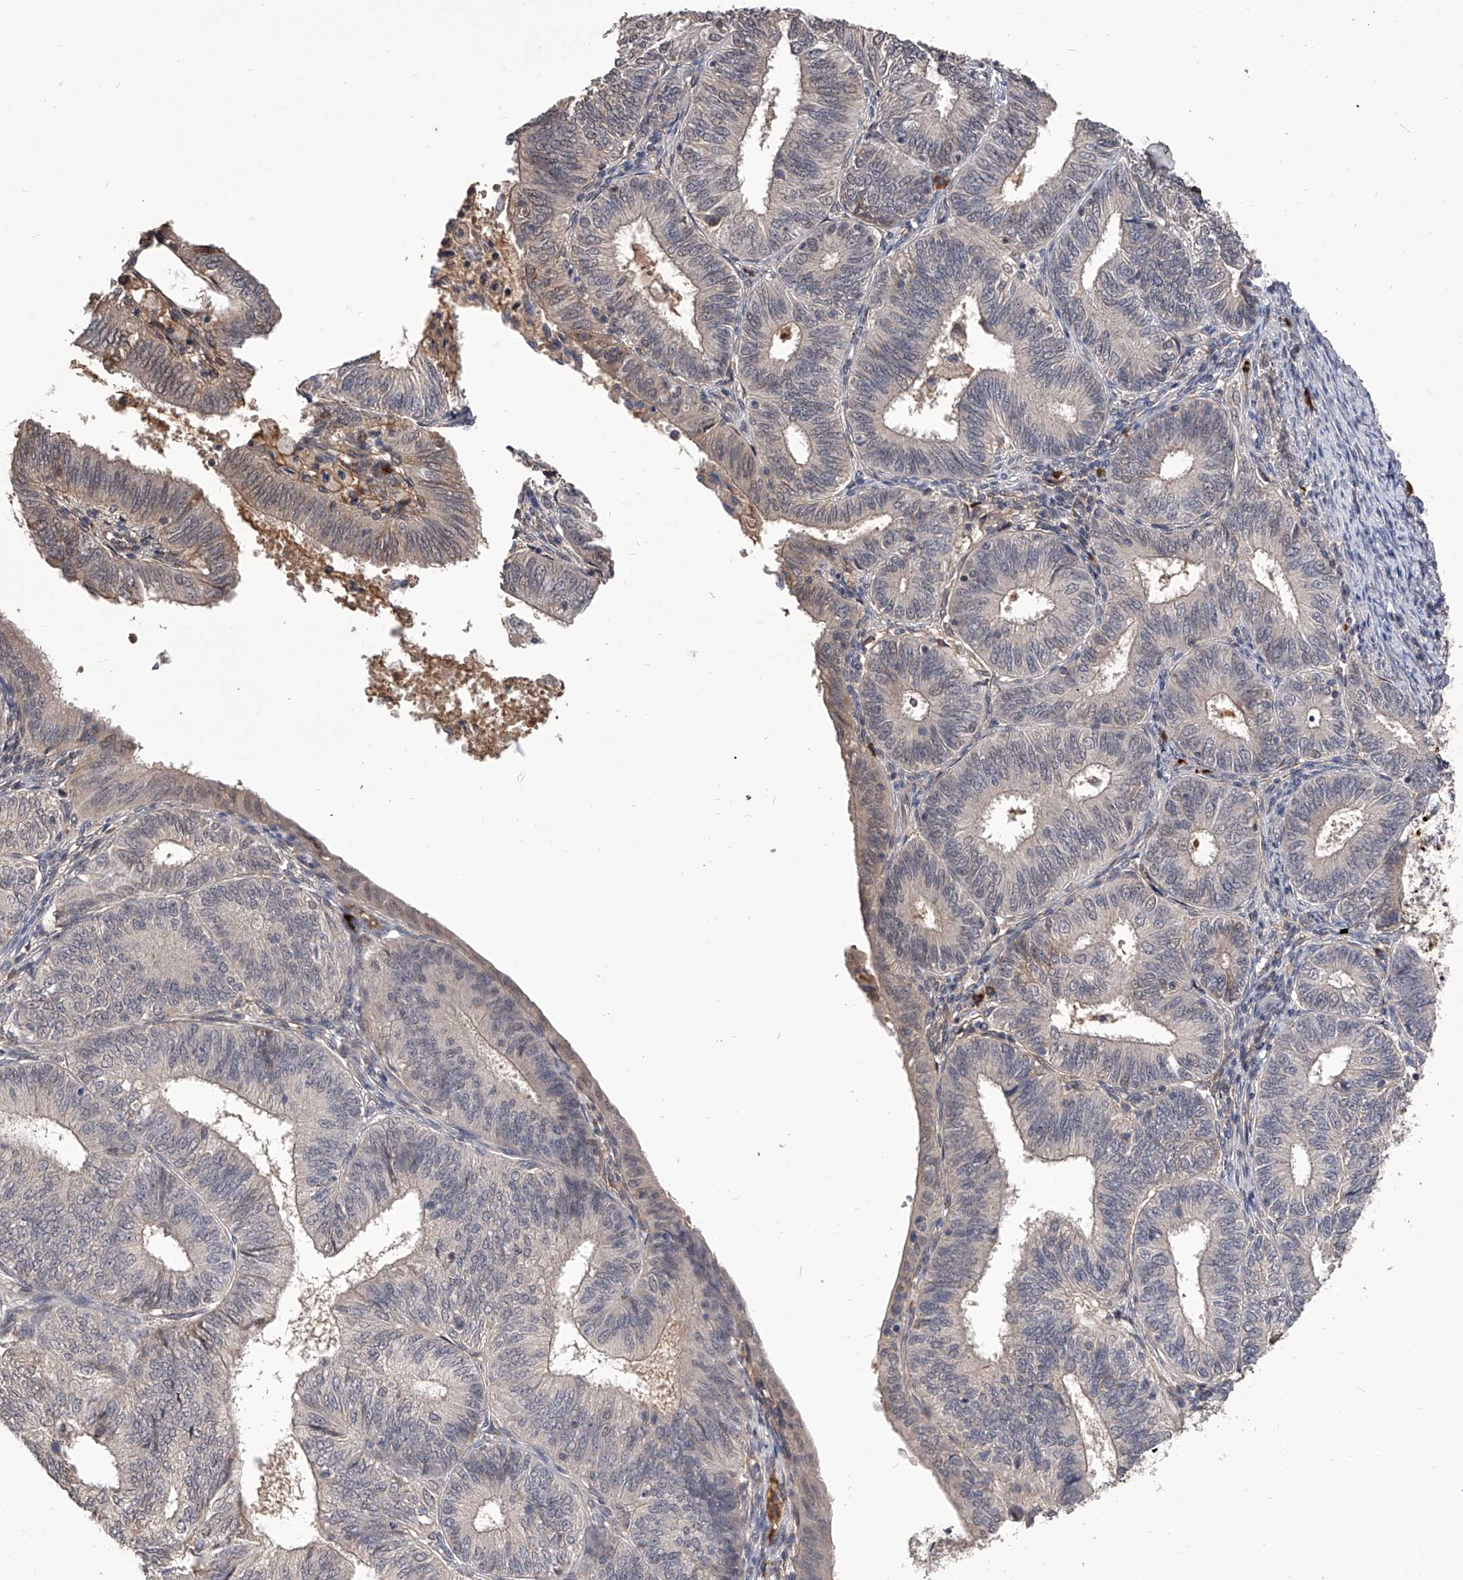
{"staining": {"intensity": "negative", "quantity": "none", "location": "none"}, "tissue": "endometrial cancer", "cell_type": "Tumor cells", "image_type": "cancer", "snomed": [{"axis": "morphology", "description": "Adenocarcinoma, NOS"}, {"axis": "topography", "description": "Endometrium"}], "caption": "Human endometrial cancer (adenocarcinoma) stained for a protein using immunohistochemistry shows no expression in tumor cells.", "gene": "CFAP410", "patient": {"sex": "female", "age": 51}}